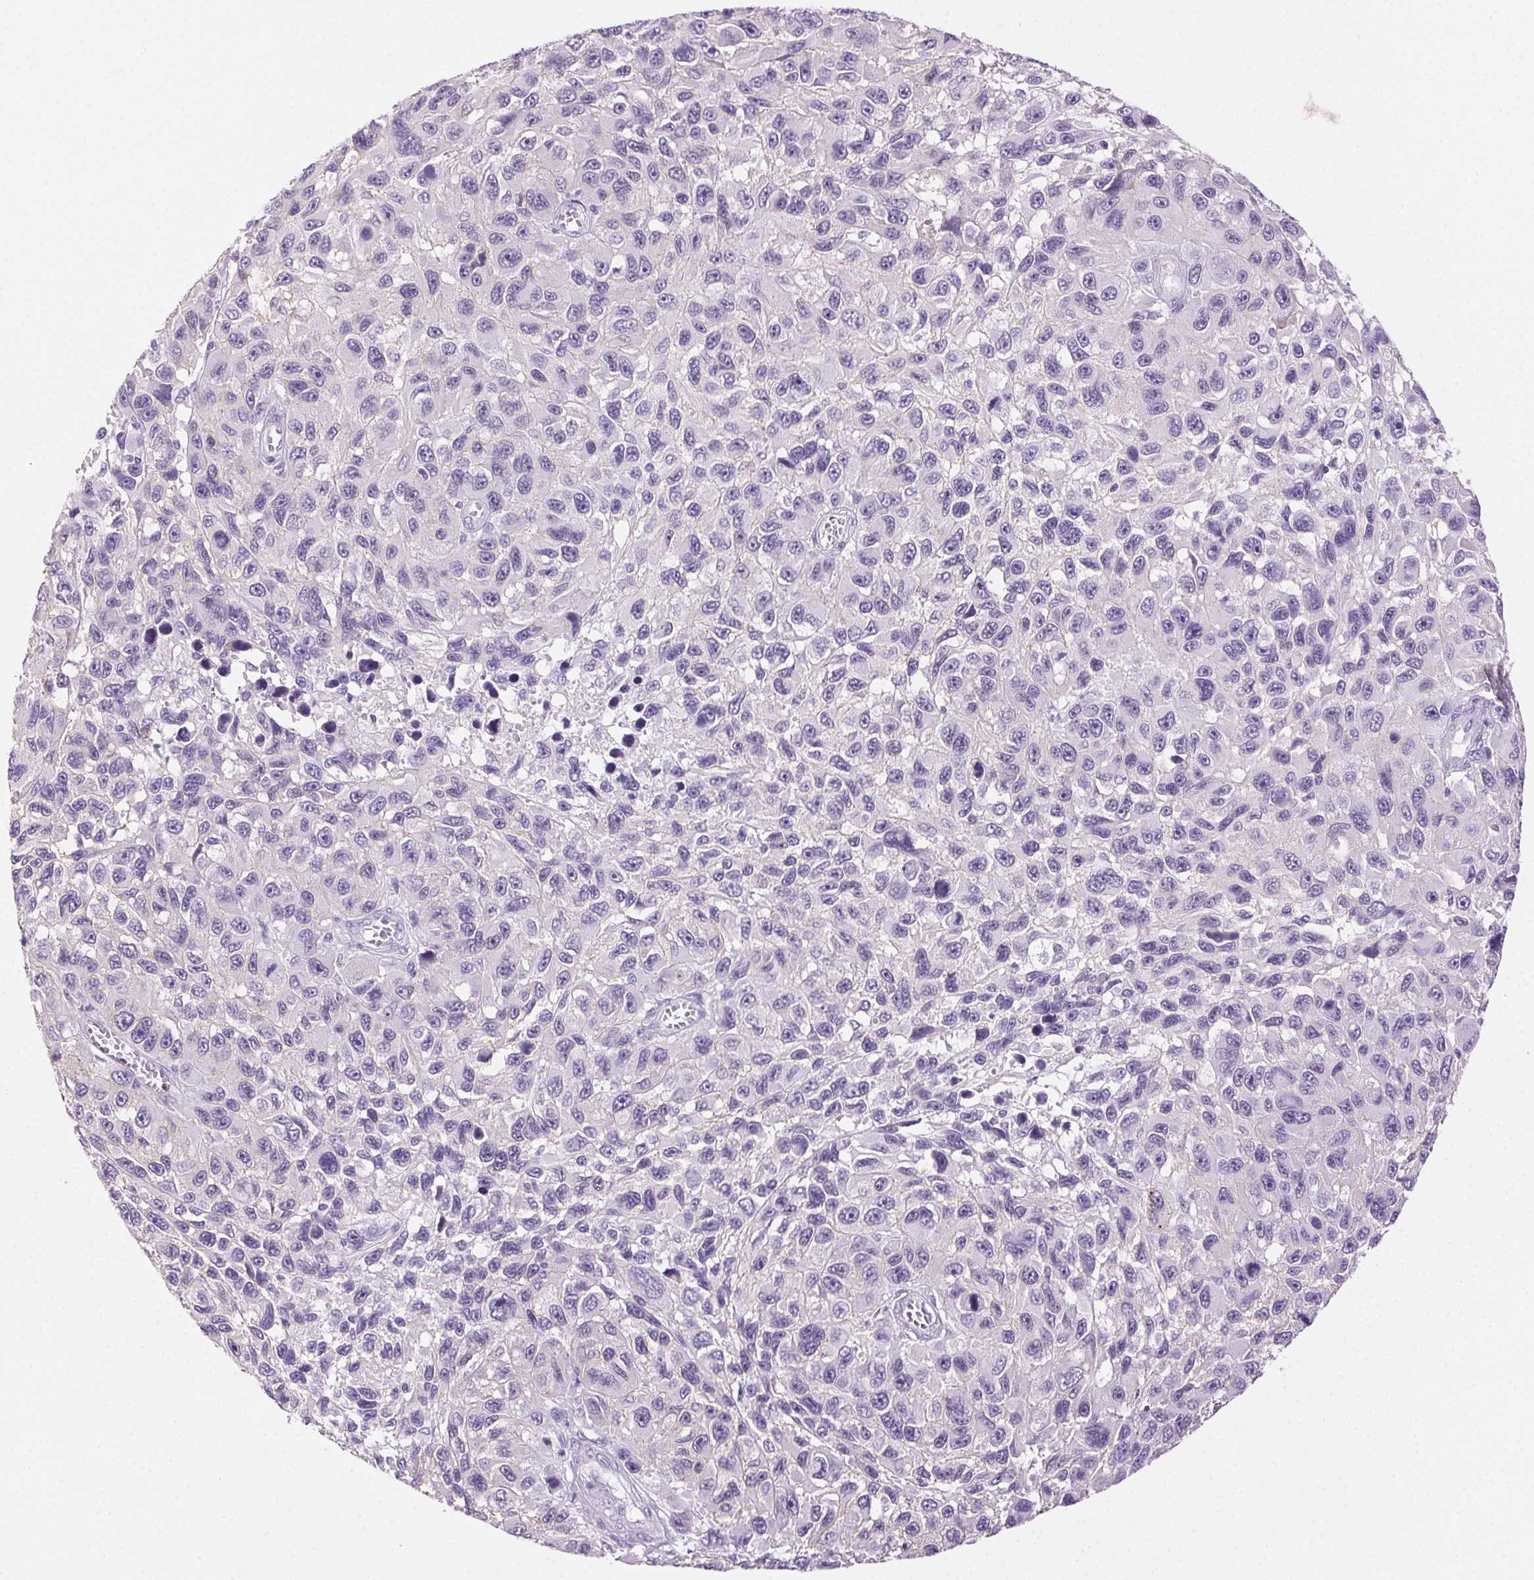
{"staining": {"intensity": "negative", "quantity": "none", "location": "none"}, "tissue": "melanoma", "cell_type": "Tumor cells", "image_type": "cancer", "snomed": [{"axis": "morphology", "description": "Malignant melanoma, NOS"}, {"axis": "topography", "description": "Skin"}], "caption": "High power microscopy histopathology image of an IHC micrograph of malignant melanoma, revealing no significant staining in tumor cells.", "gene": "CLDN10", "patient": {"sex": "male", "age": 53}}